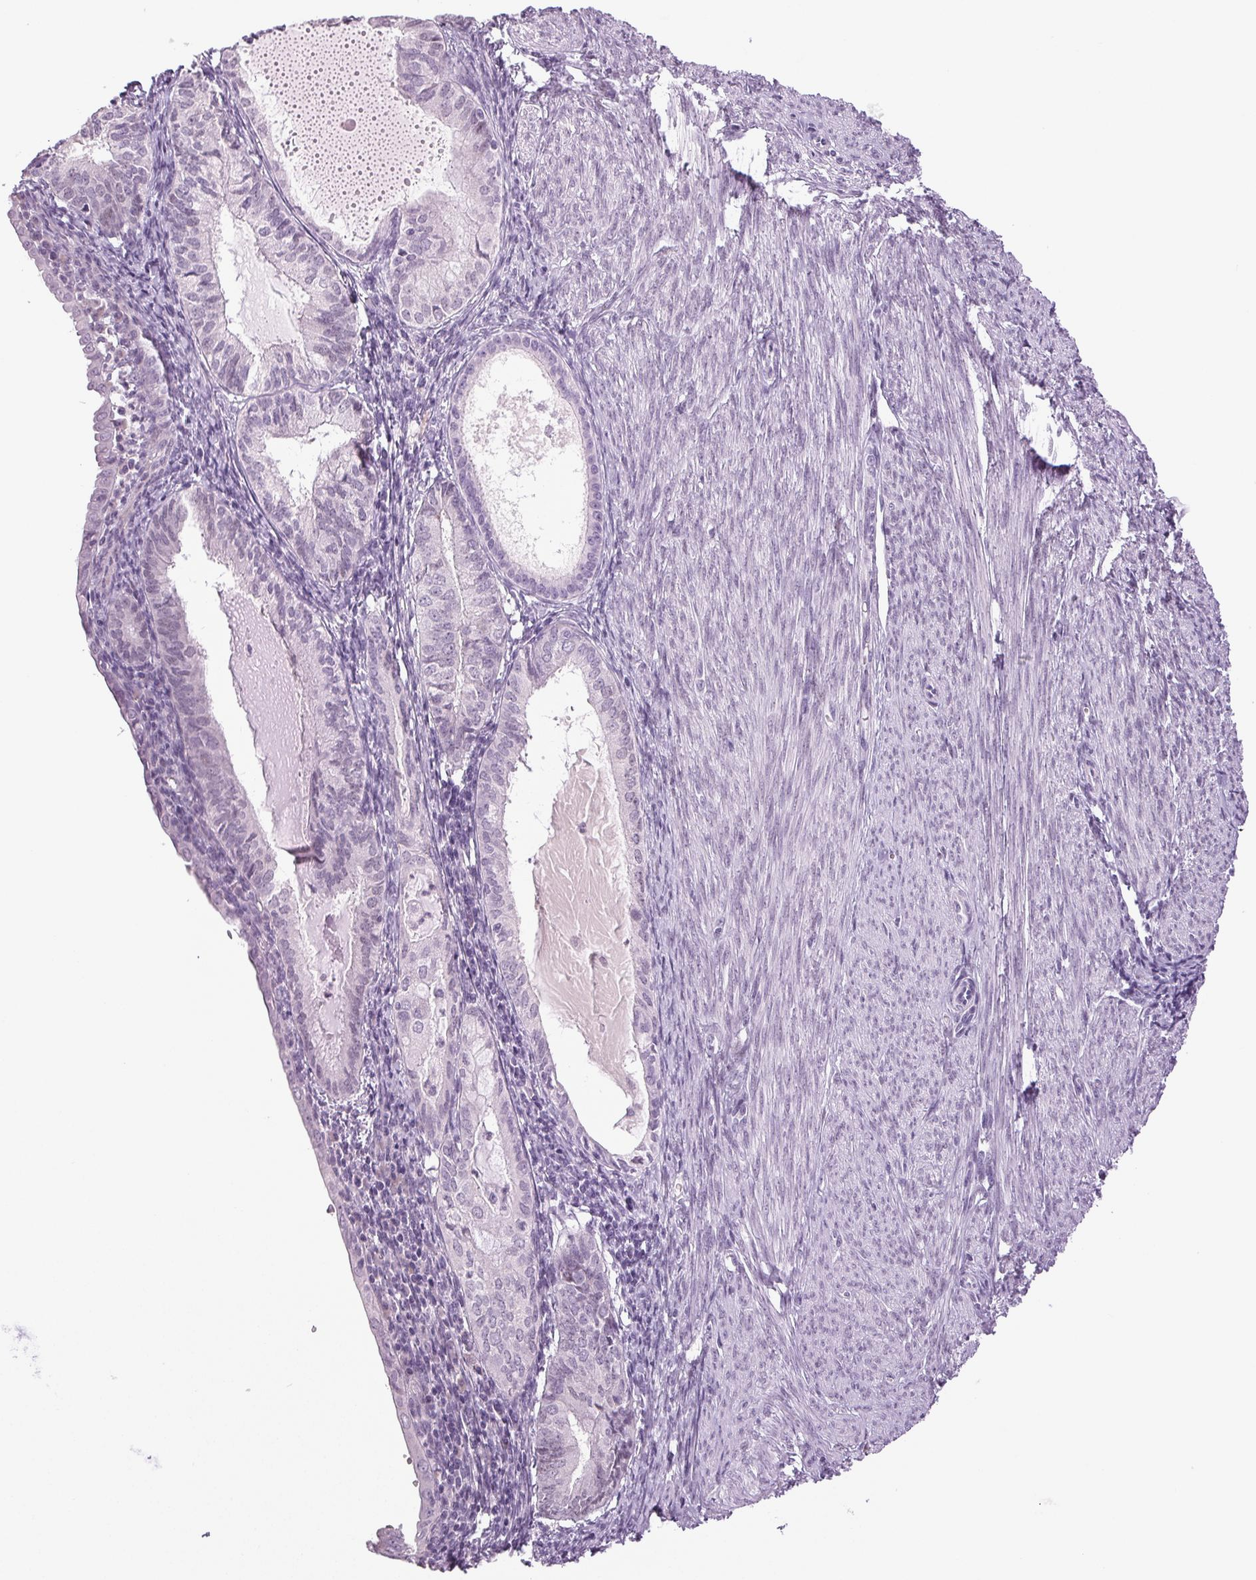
{"staining": {"intensity": "negative", "quantity": "none", "location": "none"}, "tissue": "endometrial cancer", "cell_type": "Tumor cells", "image_type": "cancer", "snomed": [{"axis": "morphology", "description": "Carcinoma, NOS"}, {"axis": "topography", "description": "Endometrium"}], "caption": "Endometrial carcinoma was stained to show a protein in brown. There is no significant staining in tumor cells. Nuclei are stained in blue.", "gene": "DNAJC6", "patient": {"sex": "female", "age": 62}}